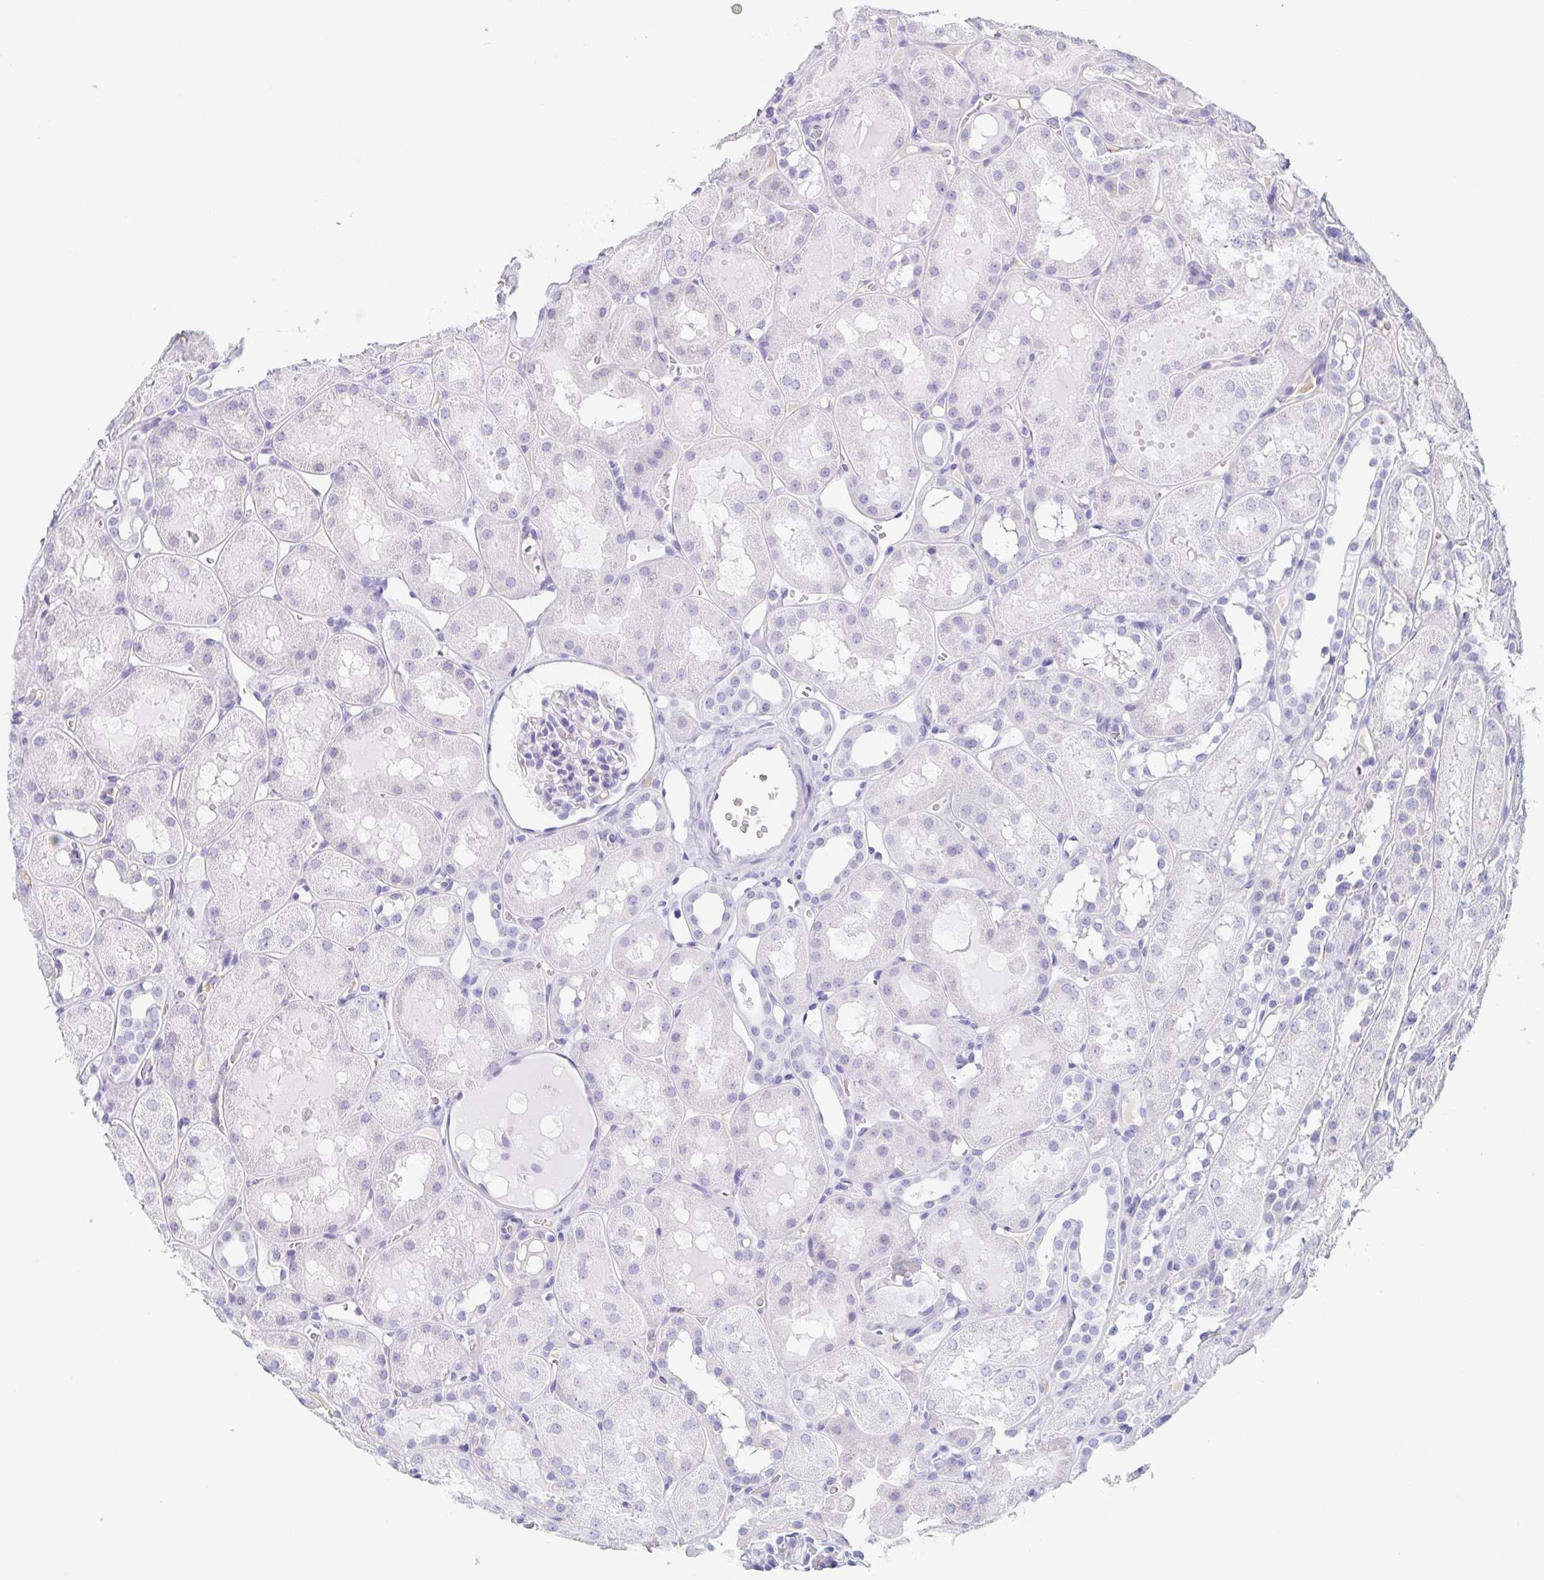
{"staining": {"intensity": "negative", "quantity": "none", "location": "none"}, "tissue": "kidney", "cell_type": "Cells in glomeruli", "image_type": "normal", "snomed": [{"axis": "morphology", "description": "Normal tissue, NOS"}, {"axis": "topography", "description": "Kidney"}, {"axis": "topography", "description": "Urinary bladder"}], "caption": "DAB (3,3'-diaminobenzidine) immunohistochemical staining of benign kidney reveals no significant staining in cells in glomeruli.", "gene": "LDLRAD1", "patient": {"sex": "male", "age": 16}}